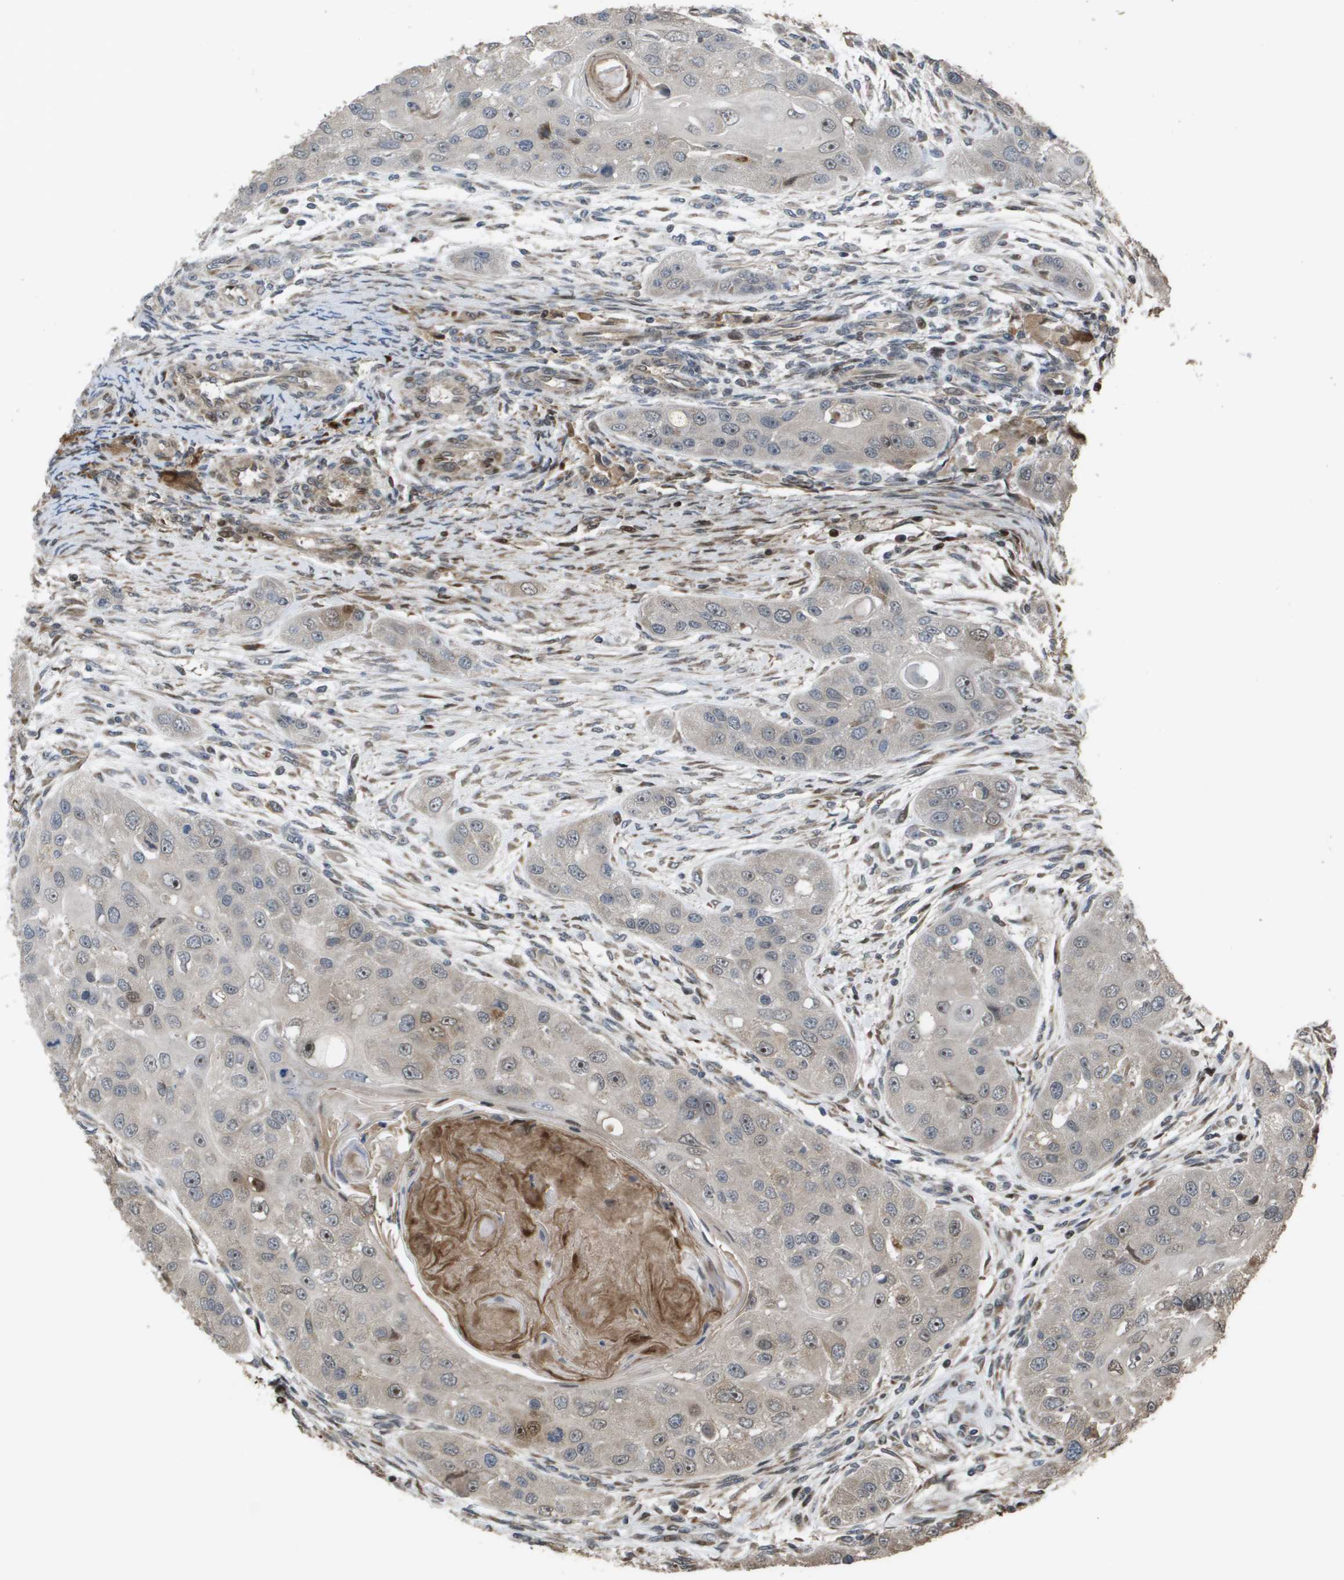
{"staining": {"intensity": "moderate", "quantity": "<25%", "location": "nuclear"}, "tissue": "head and neck cancer", "cell_type": "Tumor cells", "image_type": "cancer", "snomed": [{"axis": "morphology", "description": "Normal tissue, NOS"}, {"axis": "morphology", "description": "Squamous cell carcinoma, NOS"}, {"axis": "topography", "description": "Skeletal muscle"}, {"axis": "topography", "description": "Head-Neck"}], "caption": "This histopathology image demonstrates head and neck squamous cell carcinoma stained with immunohistochemistry to label a protein in brown. The nuclear of tumor cells show moderate positivity for the protein. Nuclei are counter-stained blue.", "gene": "AXIN2", "patient": {"sex": "male", "age": 51}}